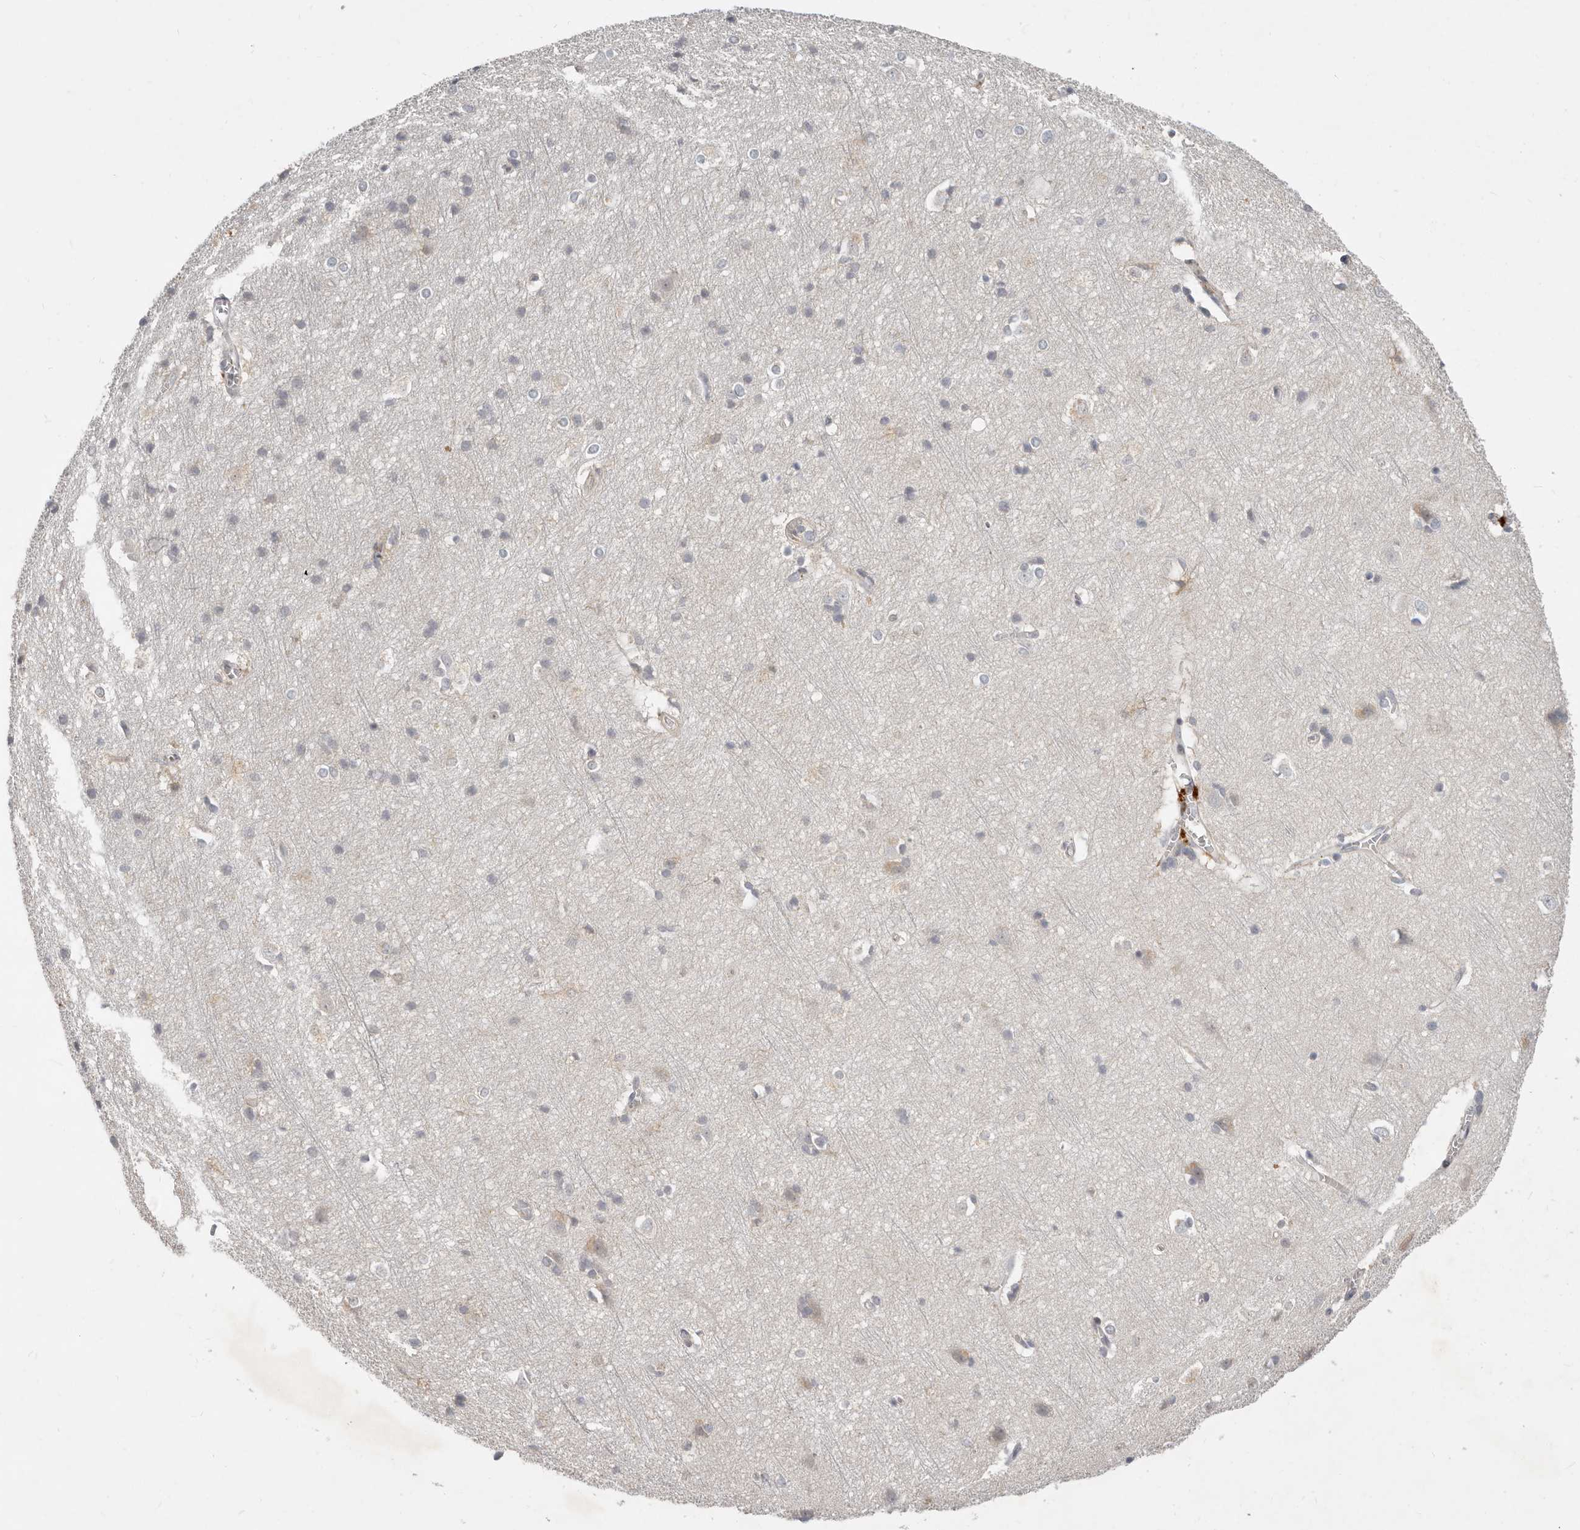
{"staining": {"intensity": "weak", "quantity": ">75%", "location": "cytoplasmic/membranous"}, "tissue": "cerebral cortex", "cell_type": "Endothelial cells", "image_type": "normal", "snomed": [{"axis": "morphology", "description": "Normal tissue, NOS"}, {"axis": "topography", "description": "Cerebral cortex"}], "caption": "Immunohistochemical staining of normal human cerebral cortex reveals >75% levels of weak cytoplasmic/membranous protein positivity in about >75% of endothelial cells.", "gene": "MICALL2", "patient": {"sex": "male", "age": 54}}